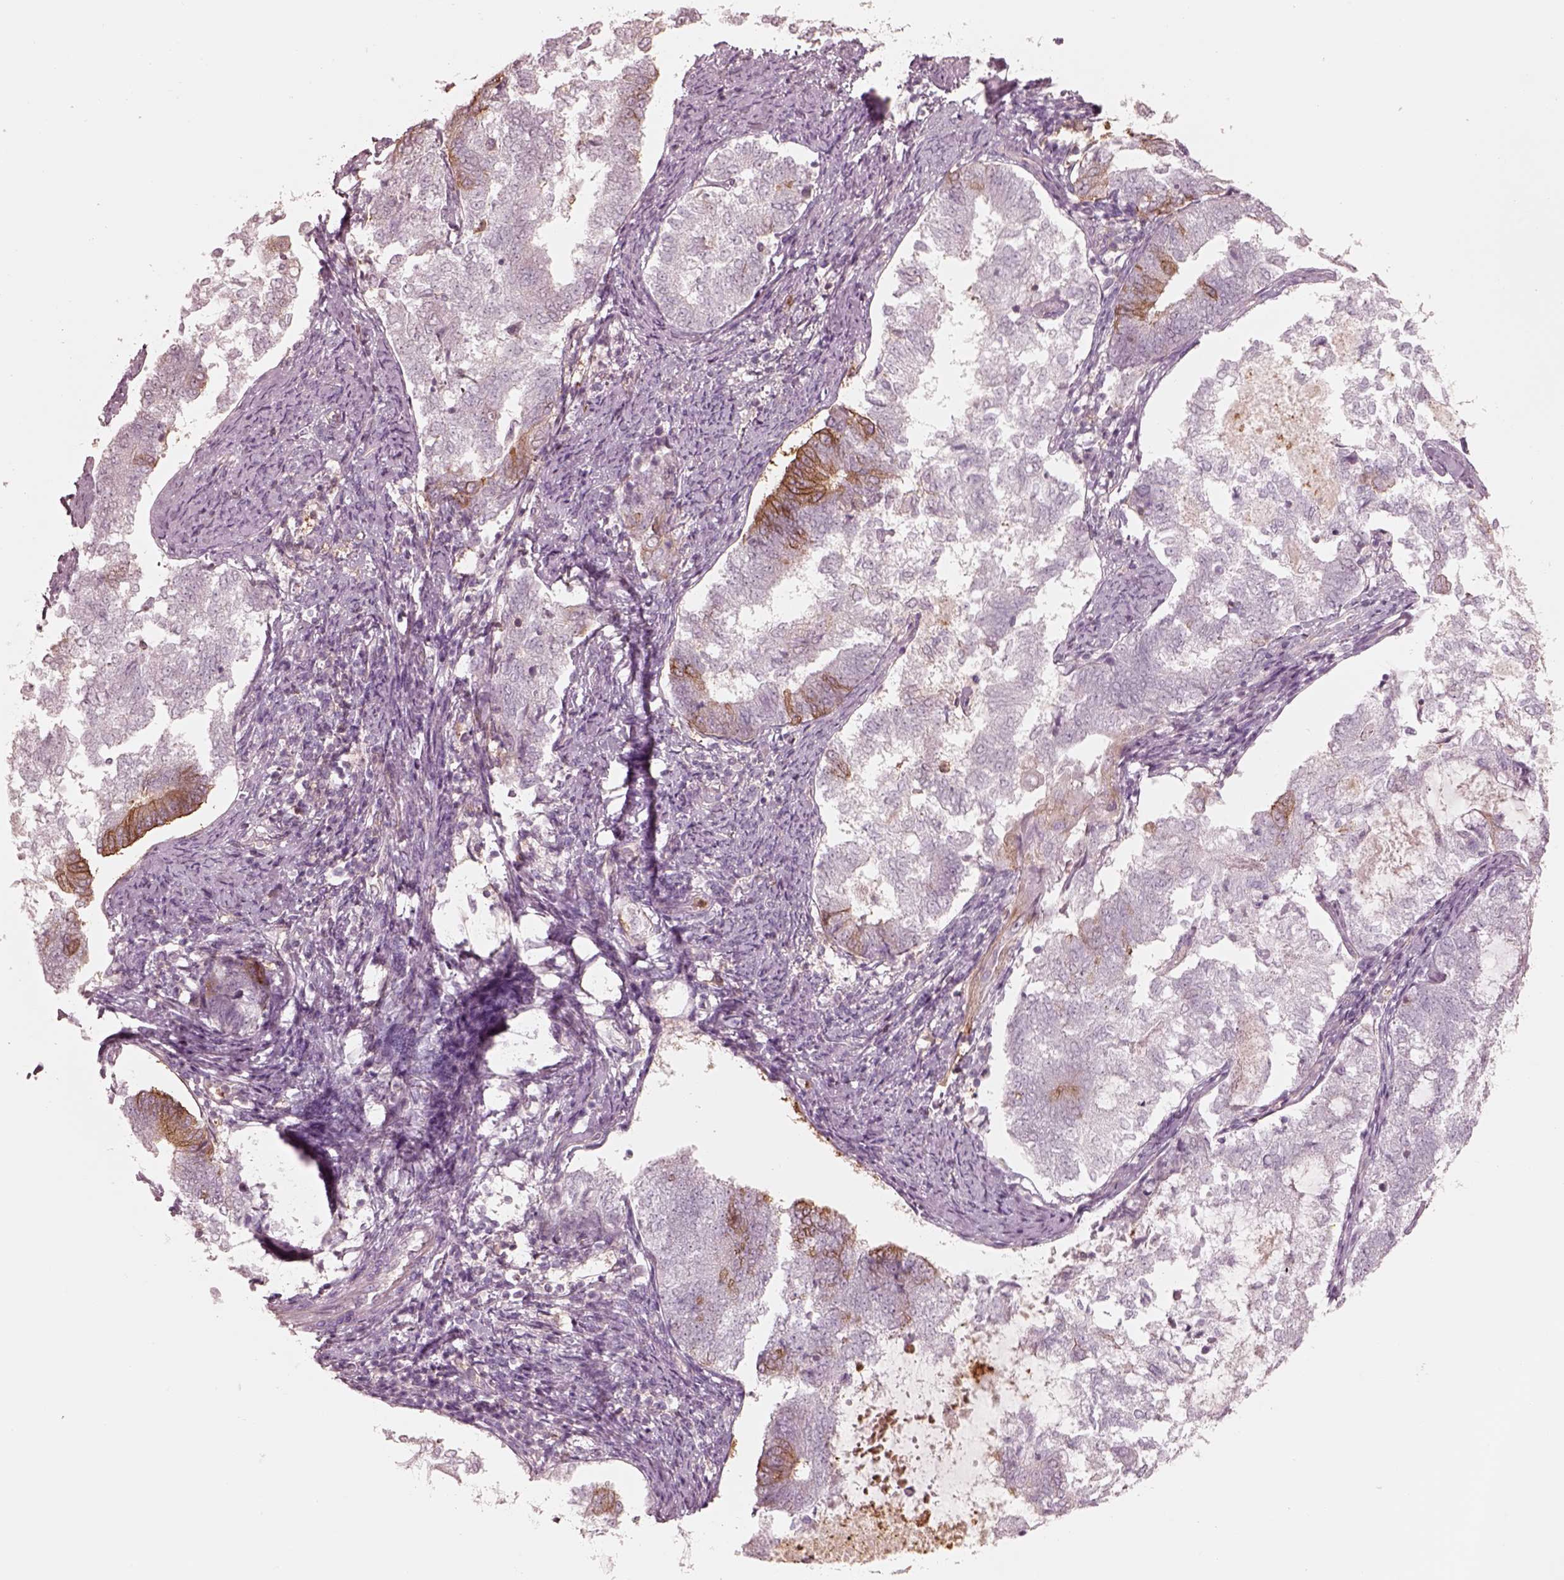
{"staining": {"intensity": "moderate", "quantity": "<25%", "location": "cytoplasmic/membranous"}, "tissue": "endometrial cancer", "cell_type": "Tumor cells", "image_type": "cancer", "snomed": [{"axis": "morphology", "description": "Adenocarcinoma, NOS"}, {"axis": "topography", "description": "Endometrium"}], "caption": "Endometrial adenocarcinoma stained with a protein marker demonstrates moderate staining in tumor cells.", "gene": "GPRIN1", "patient": {"sex": "female", "age": 65}}